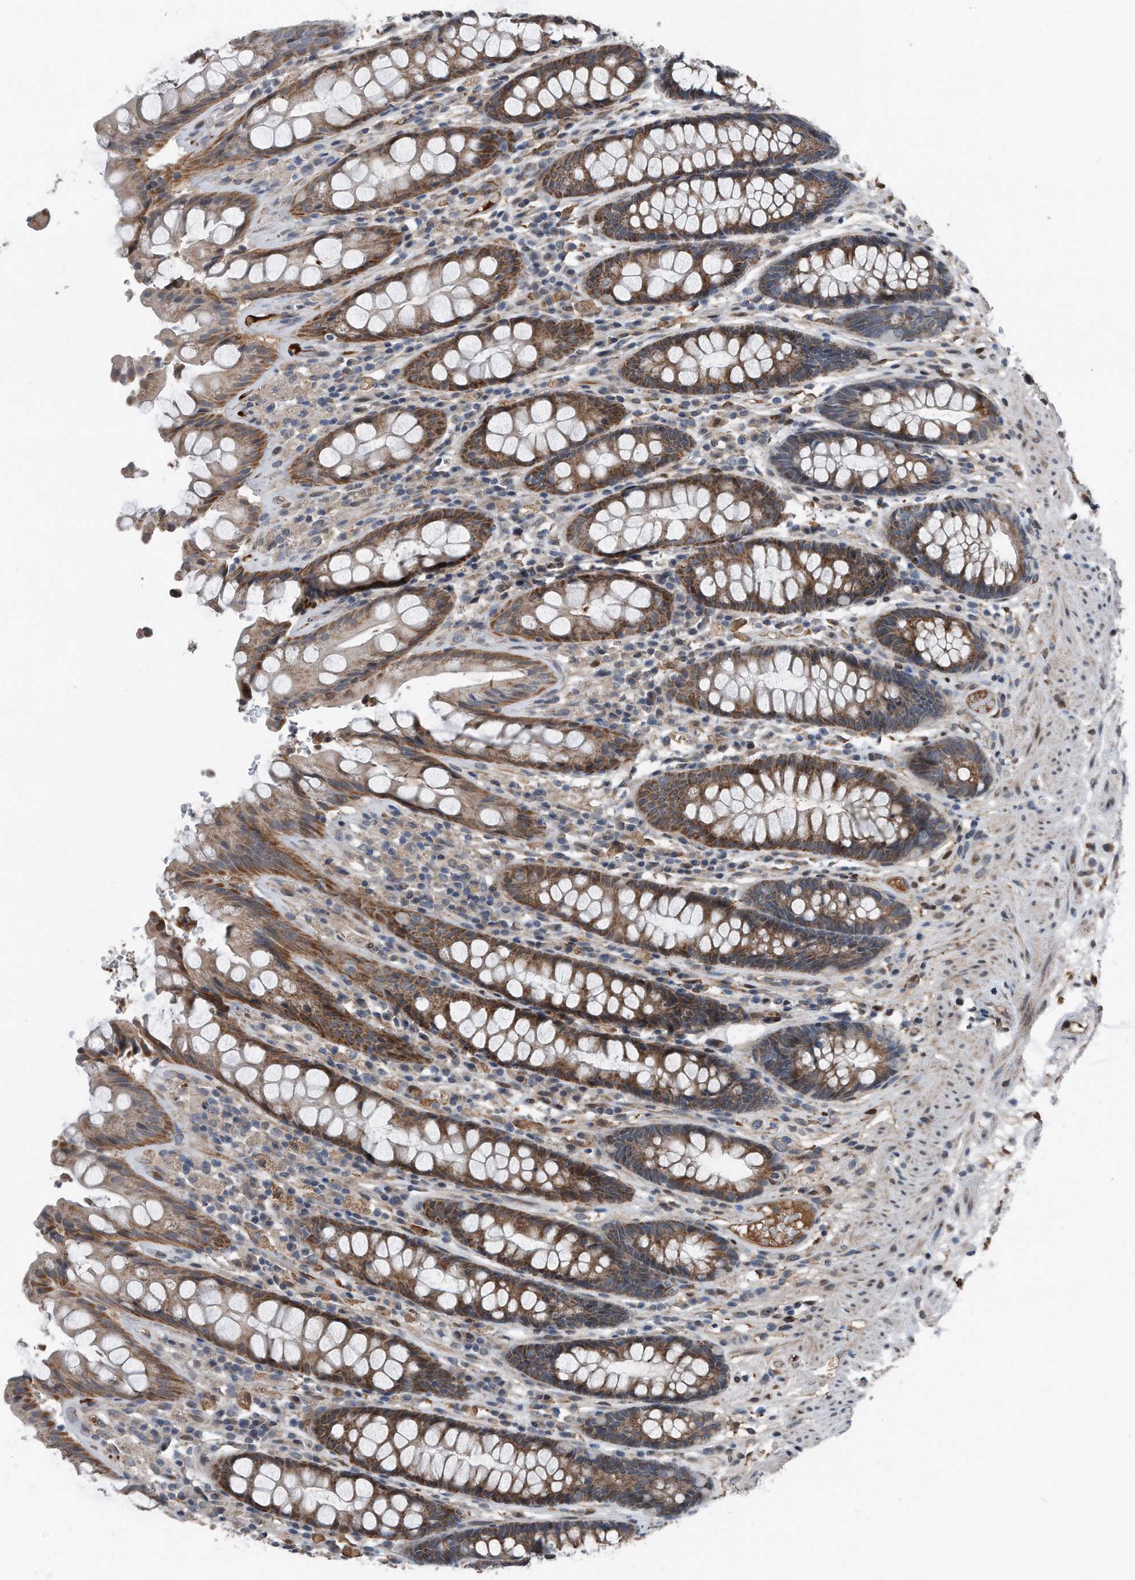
{"staining": {"intensity": "moderate", "quantity": ">75%", "location": "cytoplasmic/membranous"}, "tissue": "rectum", "cell_type": "Glandular cells", "image_type": "normal", "snomed": [{"axis": "morphology", "description": "Normal tissue, NOS"}, {"axis": "topography", "description": "Rectum"}], "caption": "High-power microscopy captured an immunohistochemistry micrograph of normal rectum, revealing moderate cytoplasmic/membranous expression in about >75% of glandular cells. The protein of interest is shown in brown color, while the nuclei are stained blue.", "gene": "DST", "patient": {"sex": "male", "age": 64}}